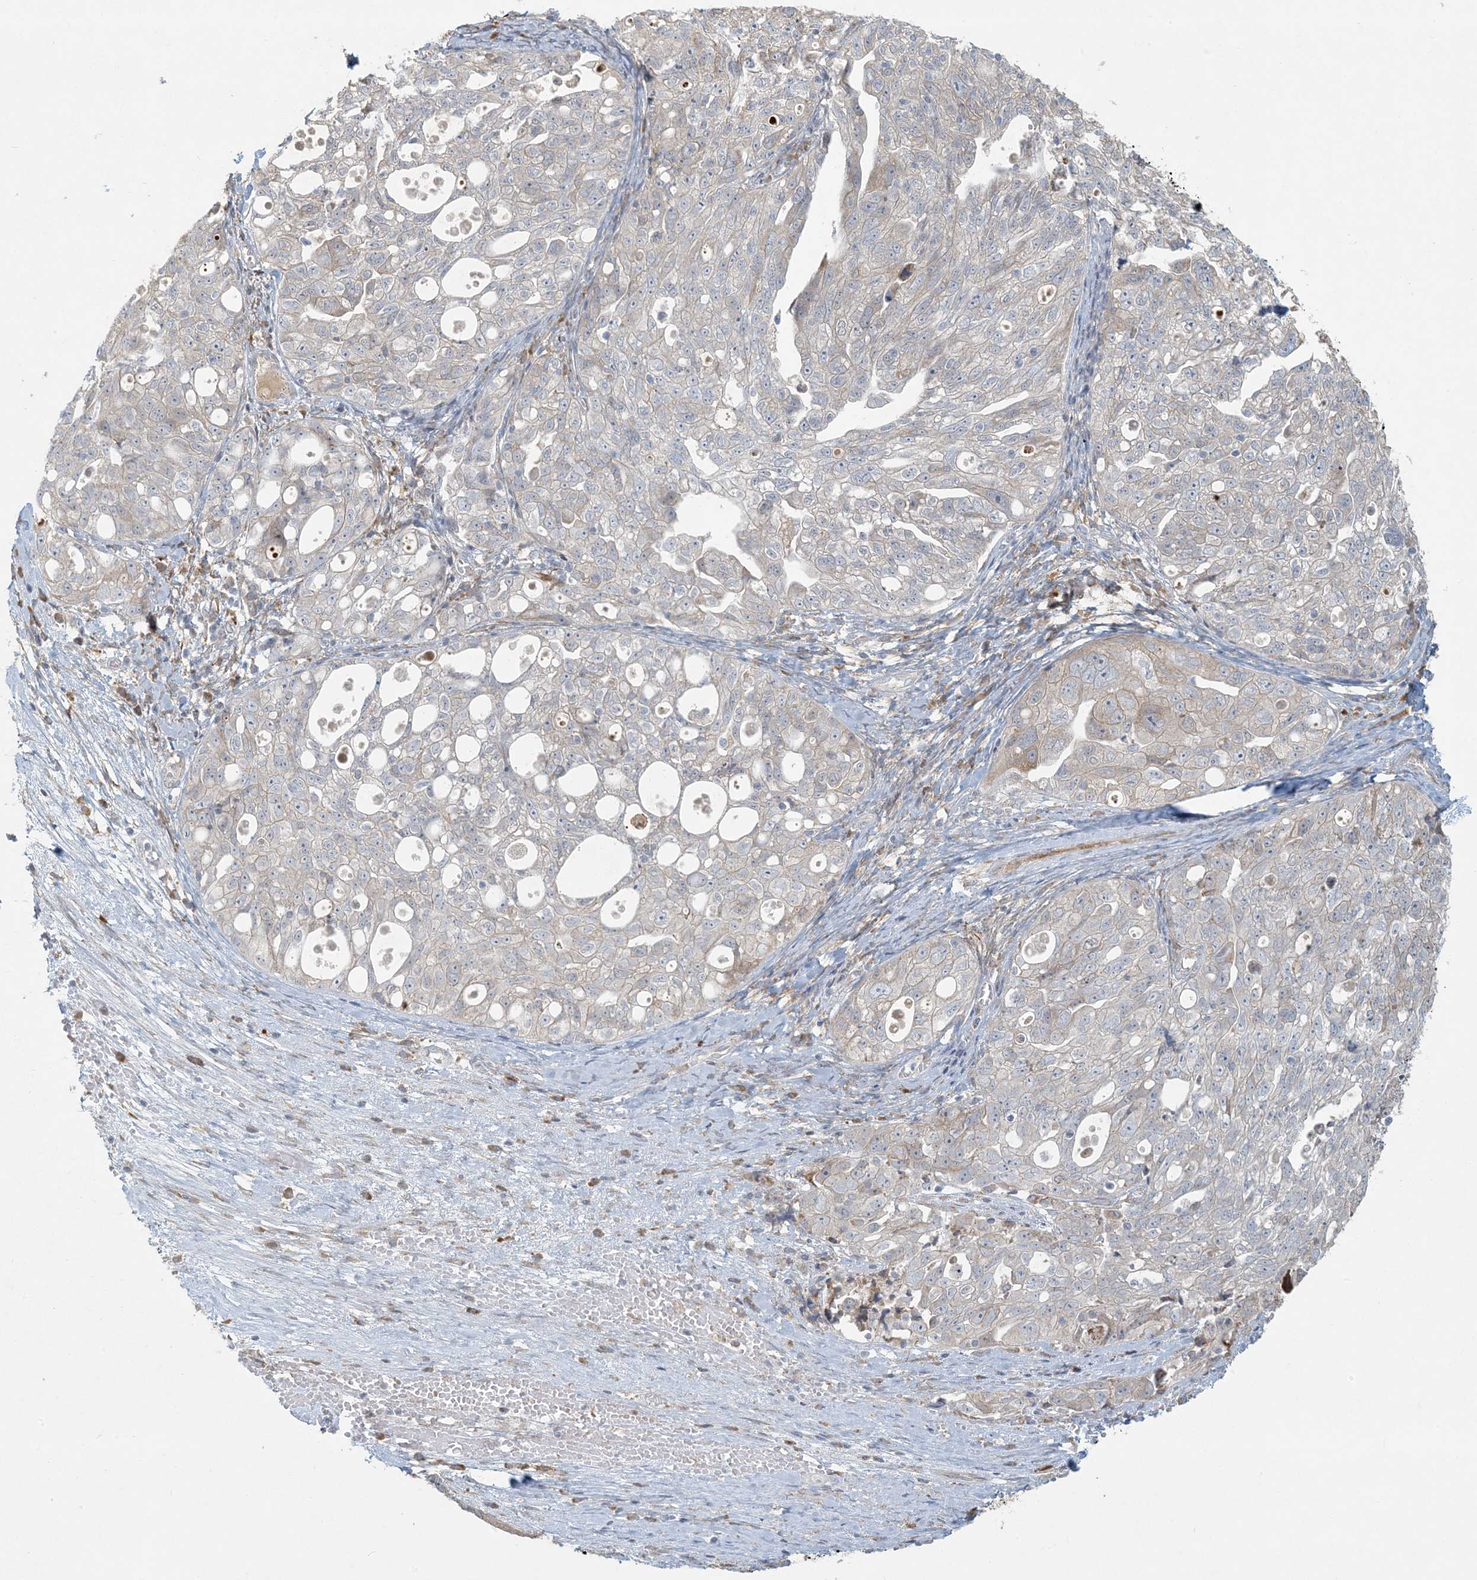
{"staining": {"intensity": "weak", "quantity": "25%-75%", "location": "cytoplasmic/membranous"}, "tissue": "ovarian cancer", "cell_type": "Tumor cells", "image_type": "cancer", "snomed": [{"axis": "morphology", "description": "Carcinoma, NOS"}, {"axis": "morphology", "description": "Cystadenocarcinoma, serous, NOS"}, {"axis": "topography", "description": "Ovary"}], "caption": "This is an image of immunohistochemistry (IHC) staining of ovarian serous cystadenocarcinoma, which shows weak positivity in the cytoplasmic/membranous of tumor cells.", "gene": "HACL1", "patient": {"sex": "female", "age": 69}}